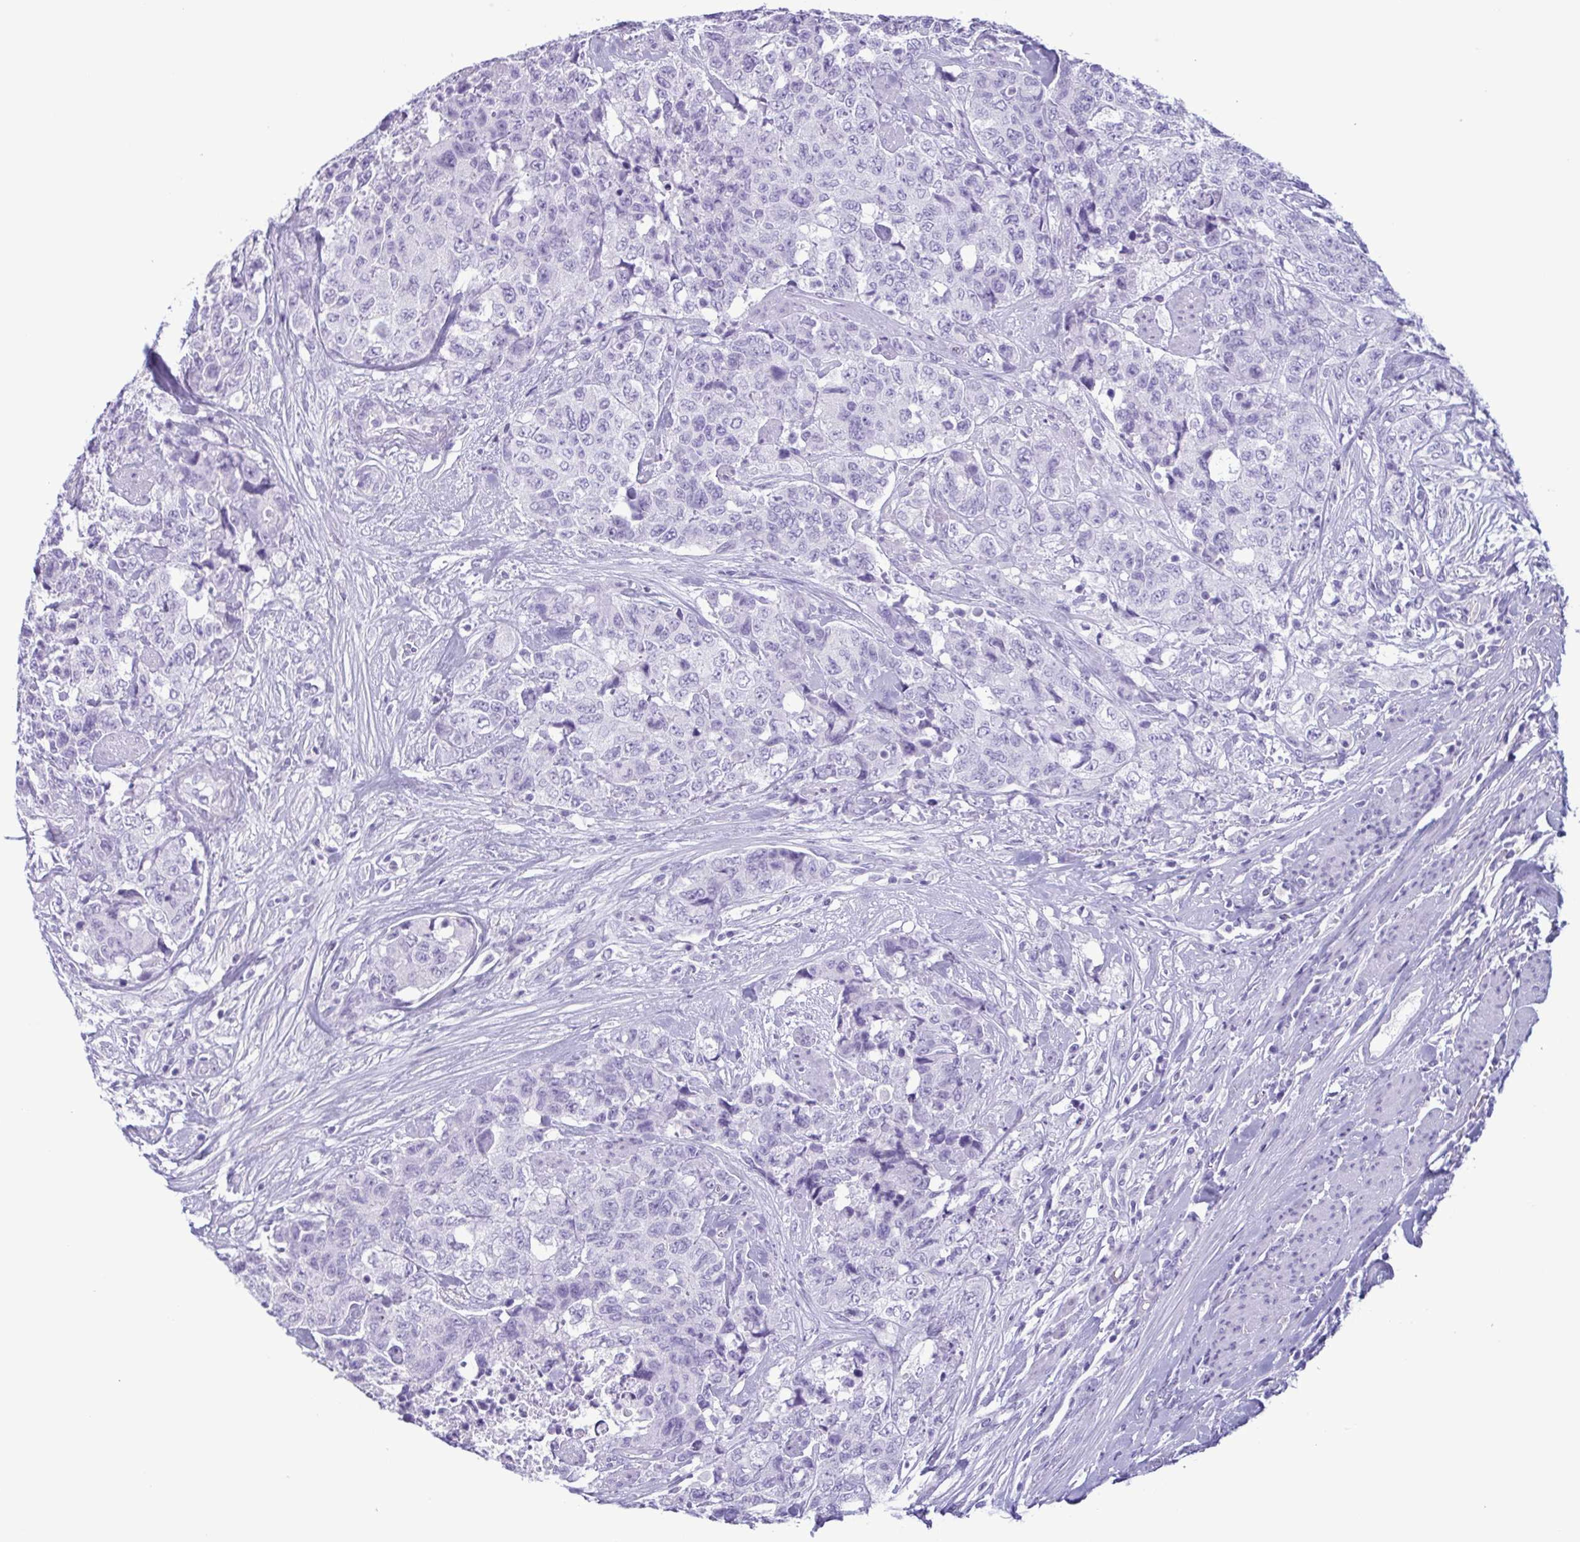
{"staining": {"intensity": "negative", "quantity": "none", "location": "none"}, "tissue": "urothelial cancer", "cell_type": "Tumor cells", "image_type": "cancer", "snomed": [{"axis": "morphology", "description": "Urothelial carcinoma, High grade"}, {"axis": "topography", "description": "Urinary bladder"}], "caption": "A high-resolution image shows immunohistochemistry staining of urothelial cancer, which shows no significant positivity in tumor cells.", "gene": "LTF", "patient": {"sex": "female", "age": 78}}